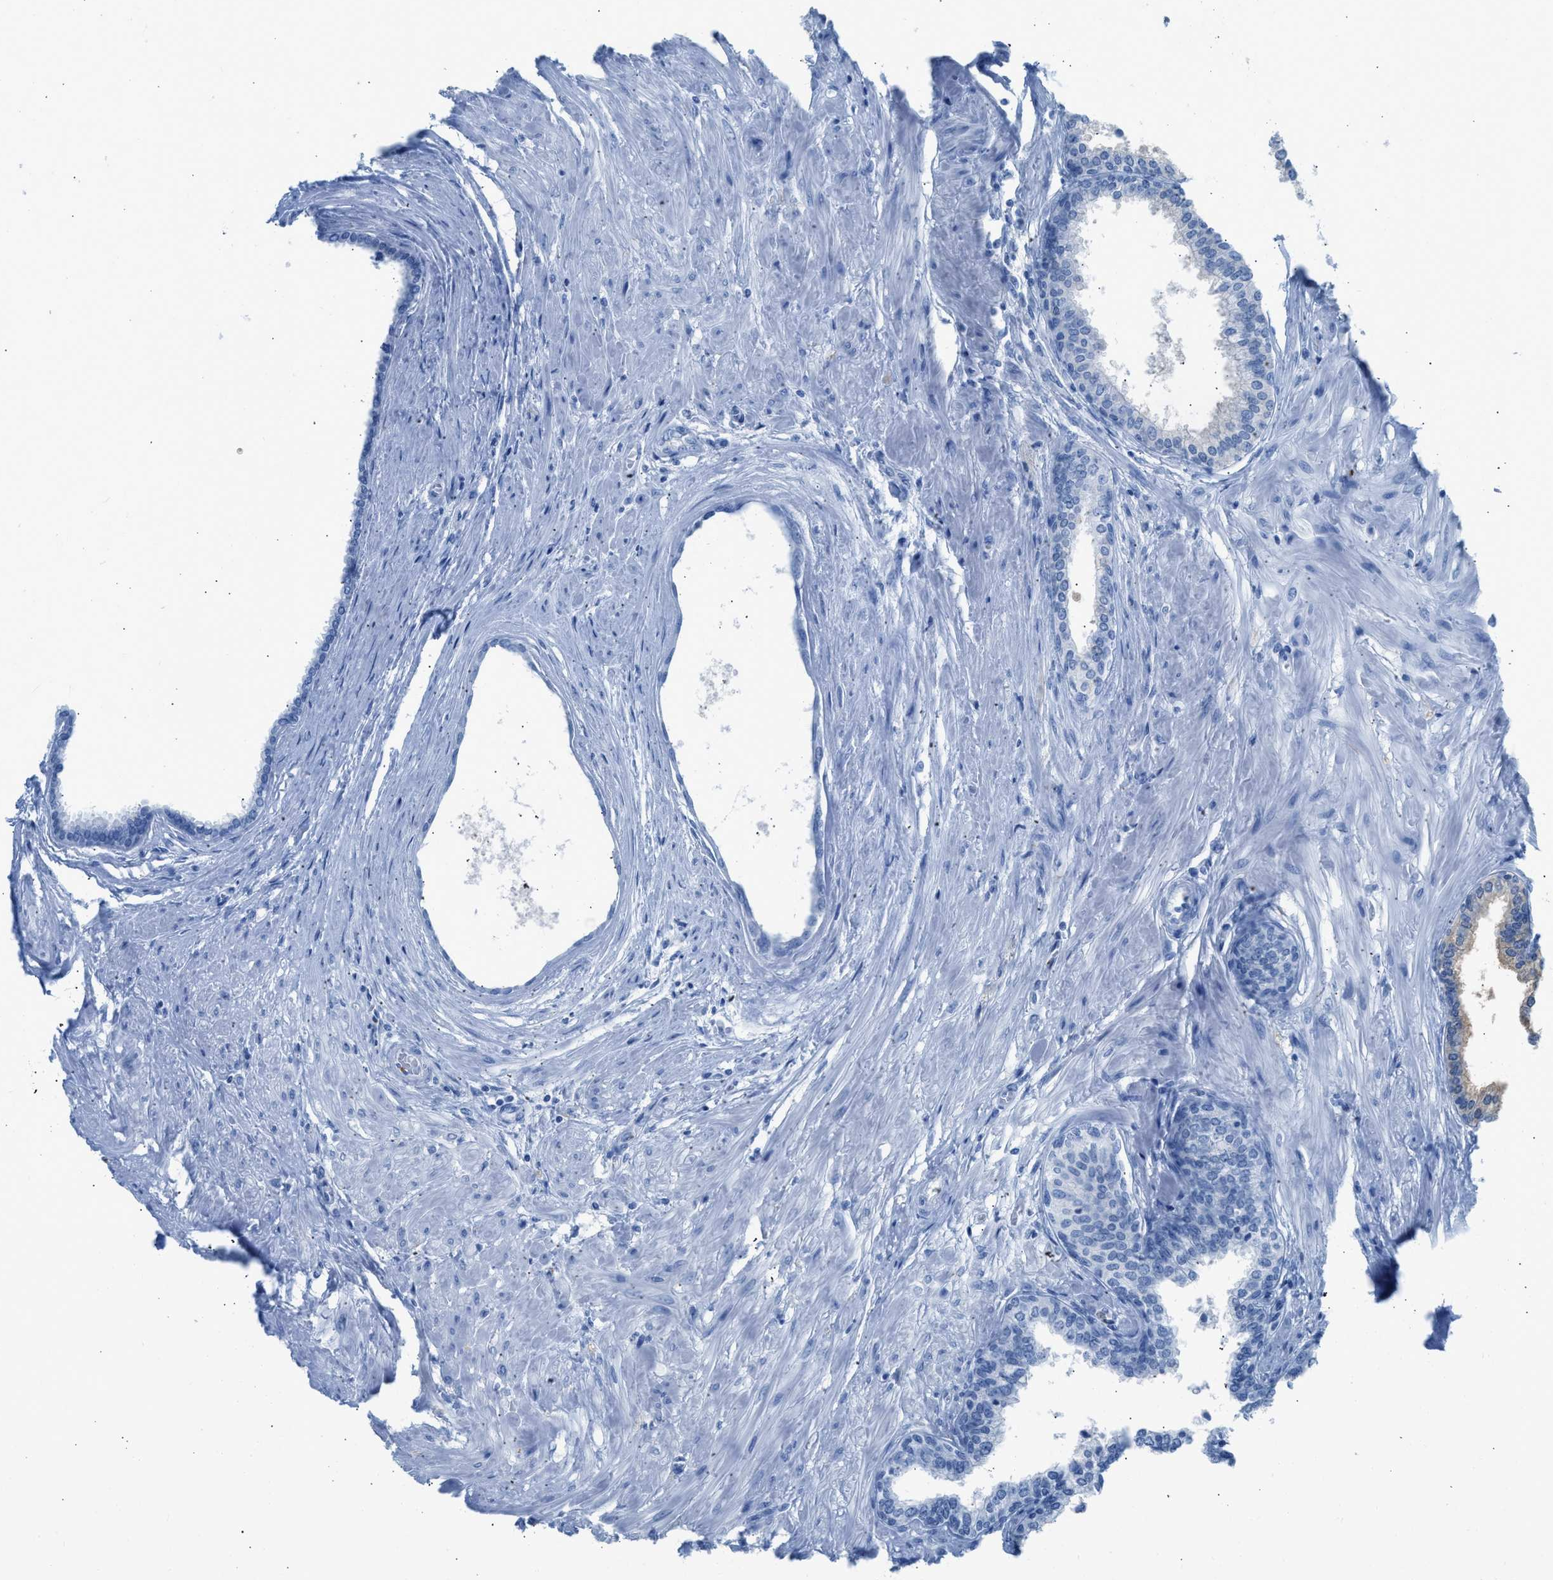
{"staining": {"intensity": "negative", "quantity": "none", "location": "none"}, "tissue": "prostate cancer", "cell_type": "Tumor cells", "image_type": "cancer", "snomed": [{"axis": "morphology", "description": "Adenocarcinoma, Low grade"}, {"axis": "topography", "description": "Prostate"}], "caption": "Tumor cells are negative for brown protein staining in prostate adenocarcinoma (low-grade).", "gene": "FAIM2", "patient": {"sex": "male", "age": 57}}